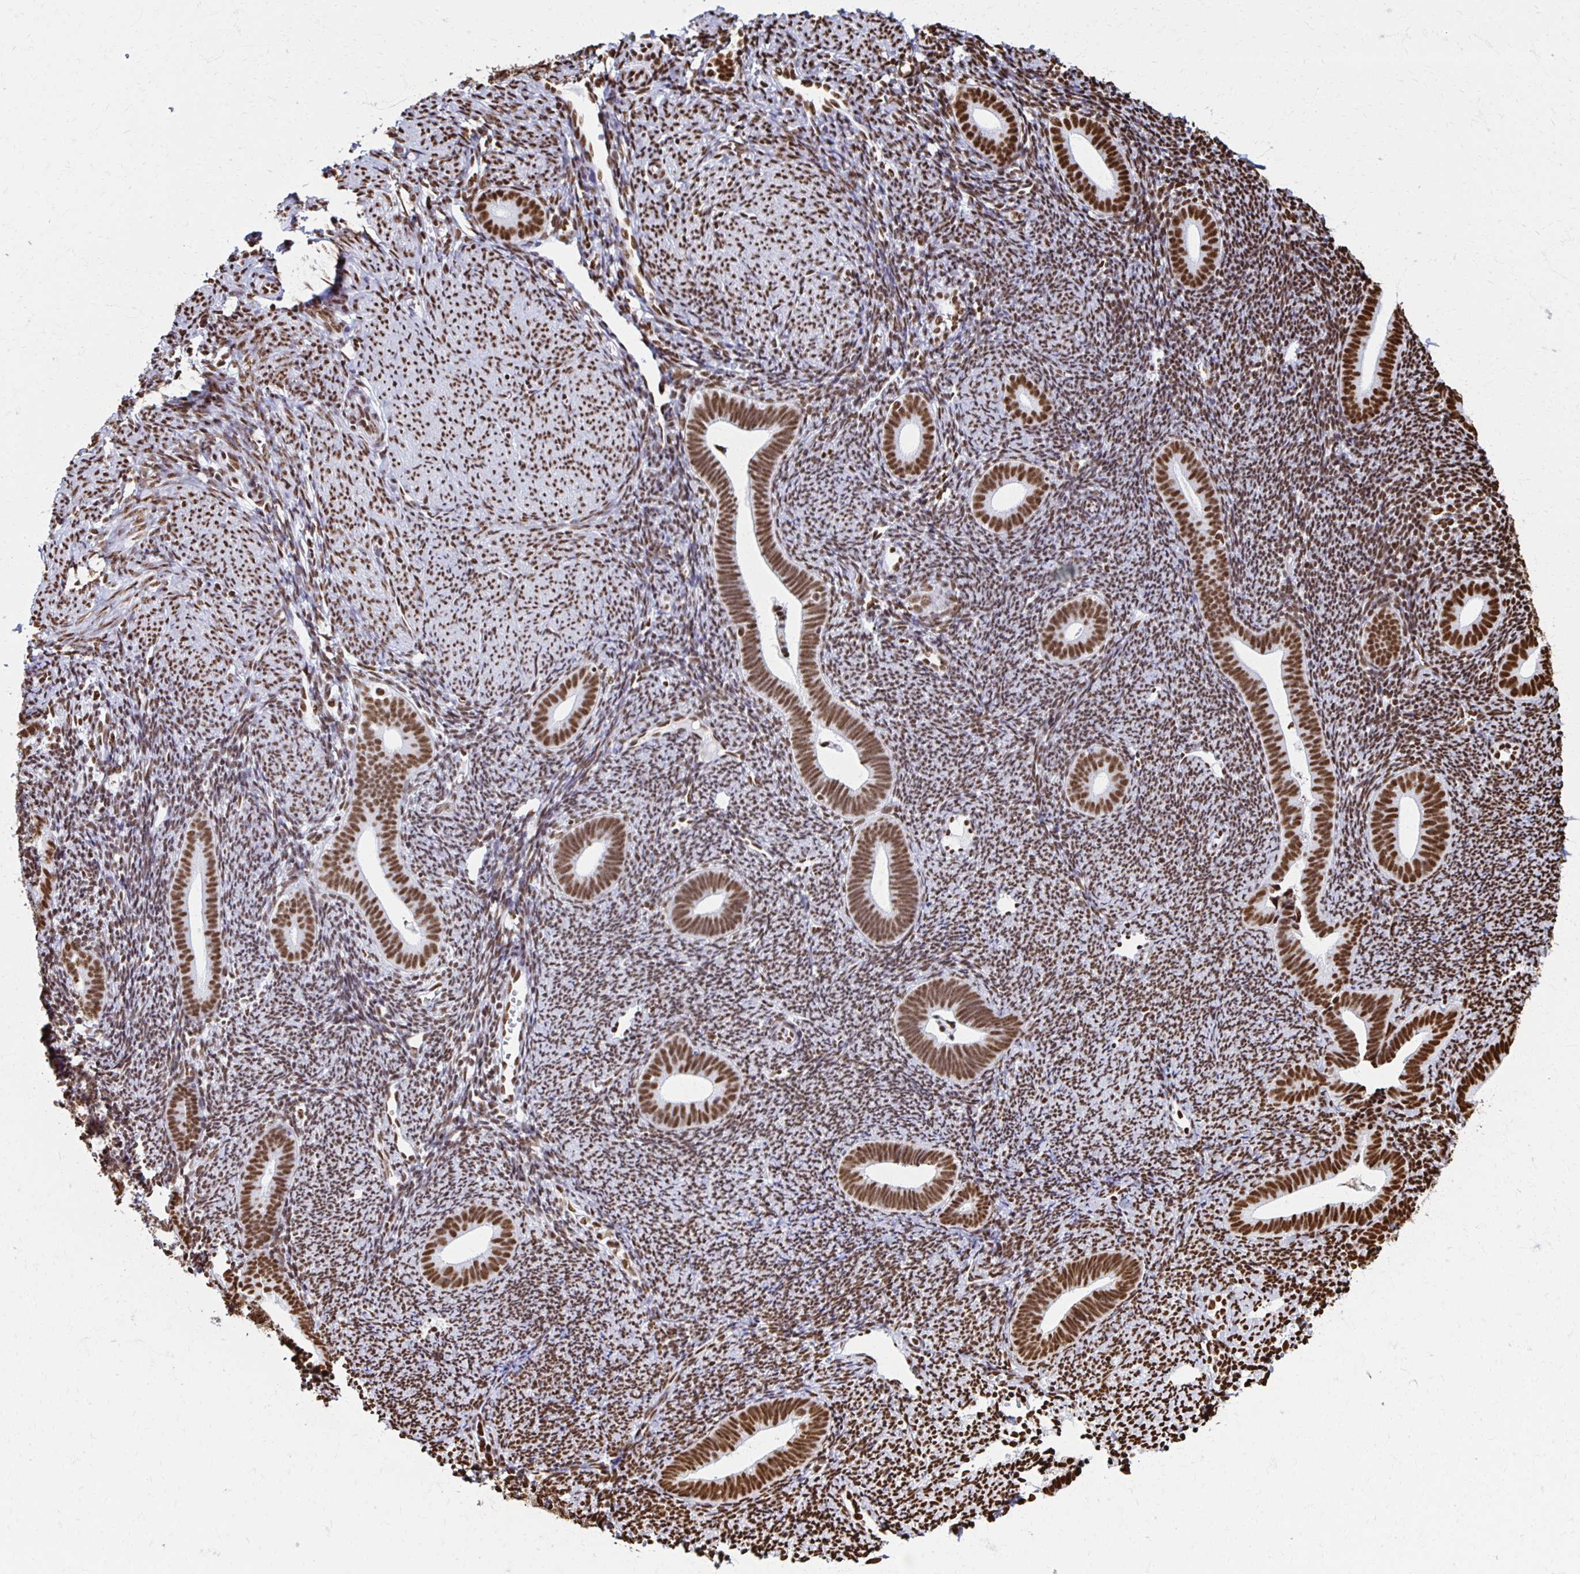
{"staining": {"intensity": "moderate", "quantity": ">75%", "location": "nuclear"}, "tissue": "endometrium", "cell_type": "Cells in endometrial stroma", "image_type": "normal", "snomed": [{"axis": "morphology", "description": "Normal tissue, NOS"}, {"axis": "topography", "description": "Endometrium"}], "caption": "IHC (DAB) staining of normal human endometrium demonstrates moderate nuclear protein expression in about >75% of cells in endometrial stroma. (DAB (3,3'-diaminobenzidine) IHC with brightfield microscopy, high magnification).", "gene": "NONO", "patient": {"sex": "female", "age": 39}}